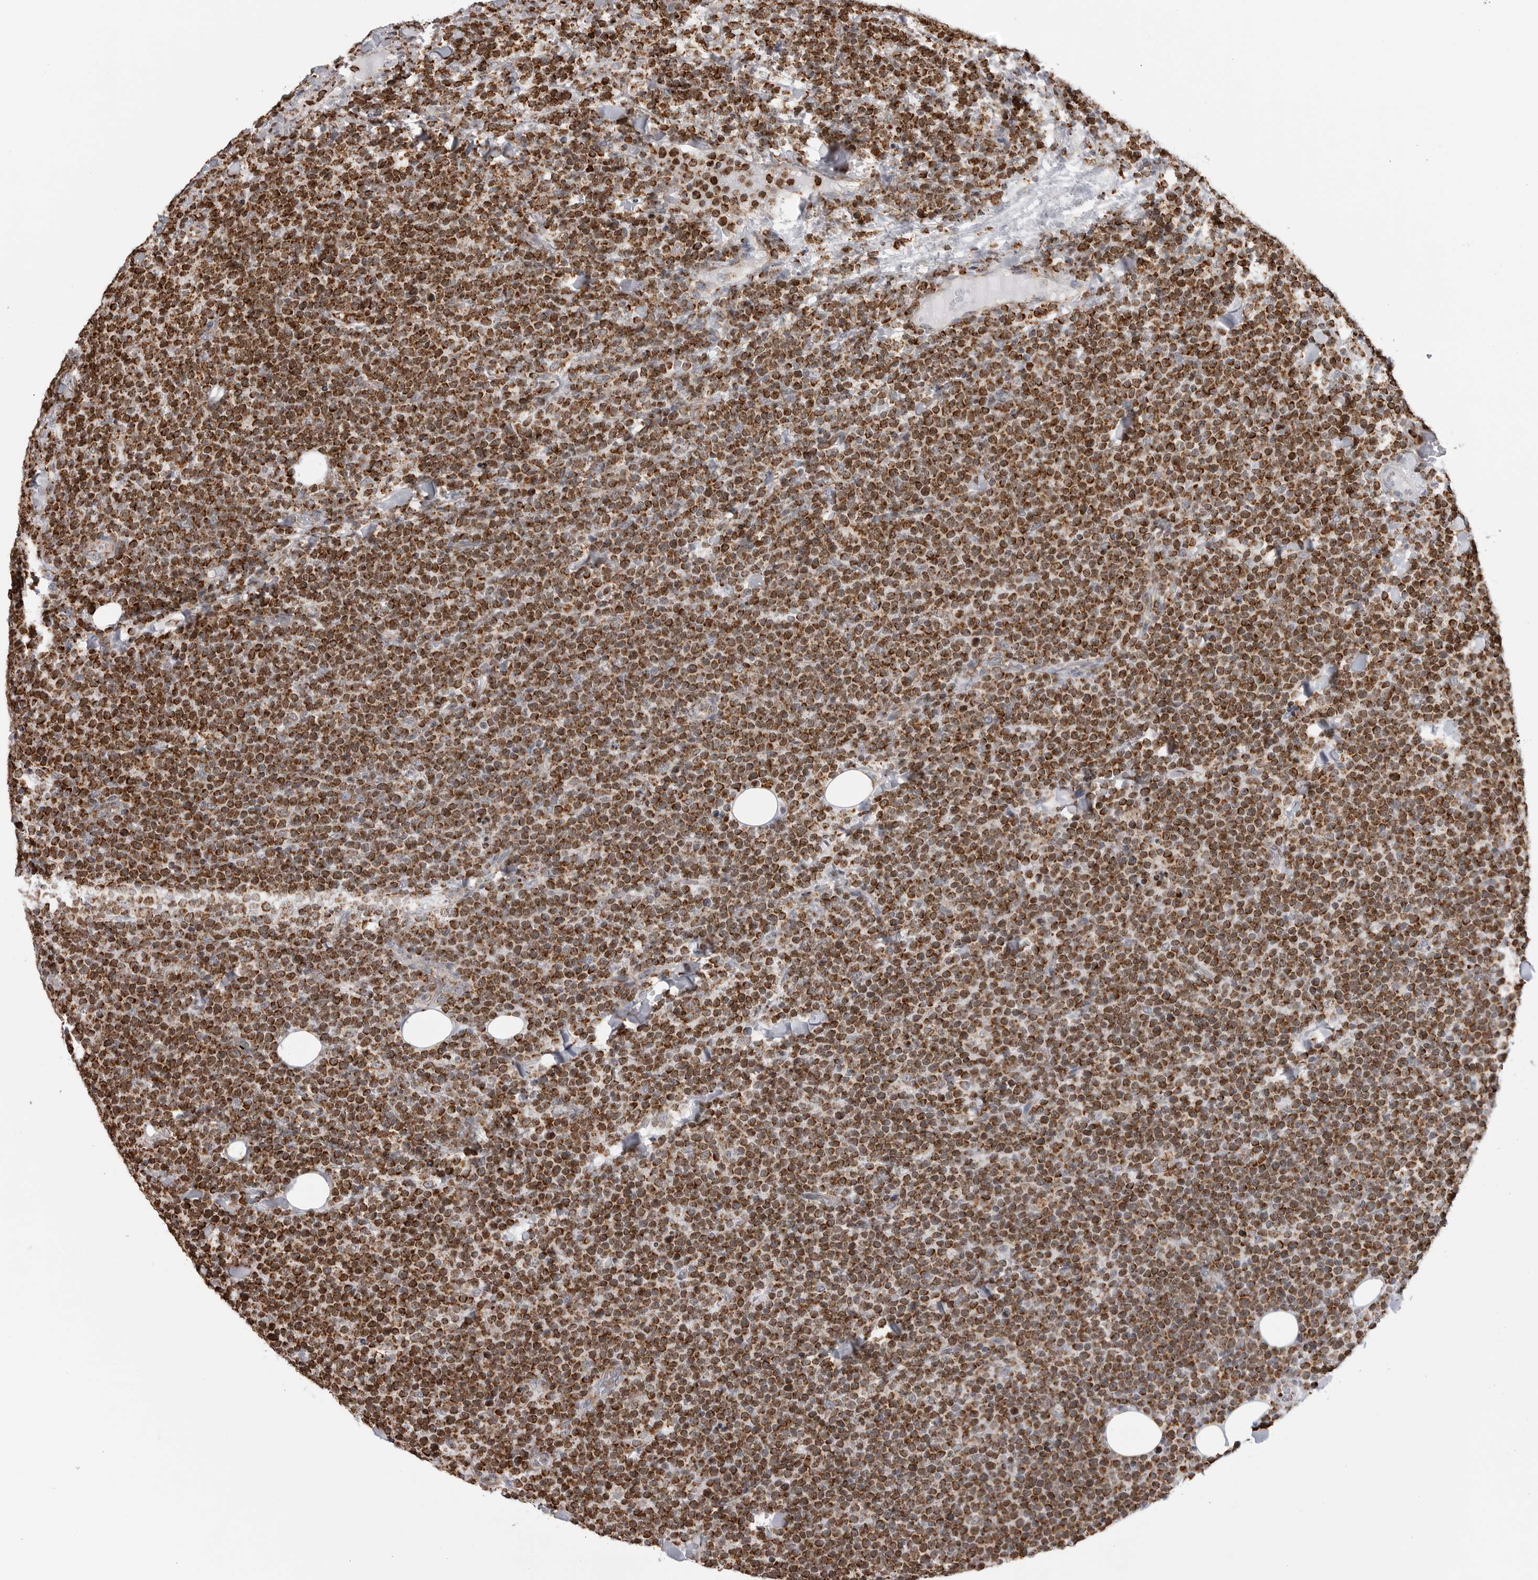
{"staining": {"intensity": "strong", "quantity": ">75%", "location": "cytoplasmic/membranous"}, "tissue": "lymphoma", "cell_type": "Tumor cells", "image_type": "cancer", "snomed": [{"axis": "morphology", "description": "Malignant lymphoma, non-Hodgkin's type, High grade"}, {"axis": "topography", "description": "Lymph node"}], "caption": "Human lymphoma stained with a brown dye exhibits strong cytoplasmic/membranous positive staining in about >75% of tumor cells.", "gene": "COX5A", "patient": {"sex": "male", "age": 61}}